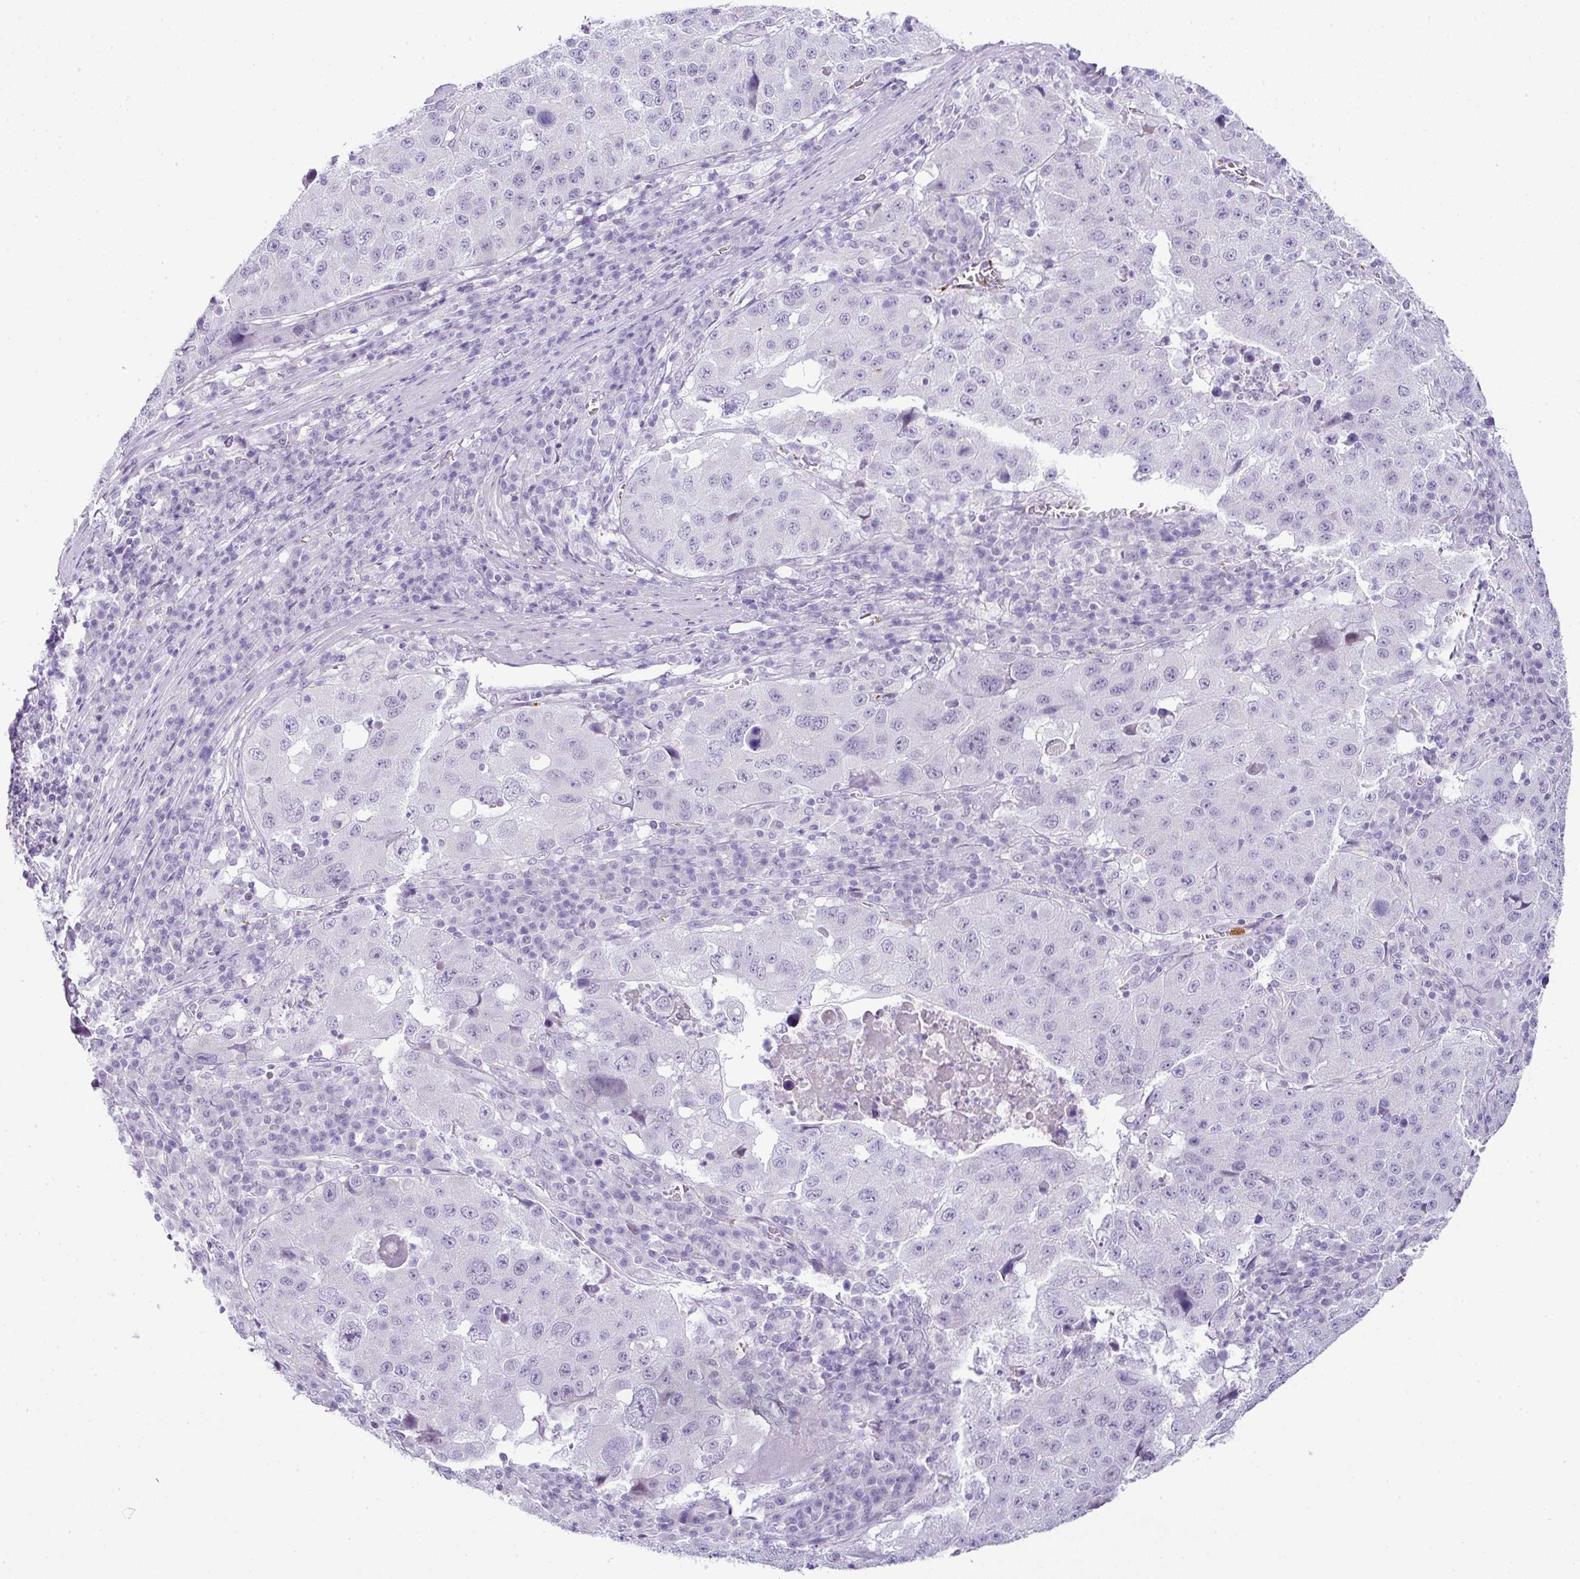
{"staining": {"intensity": "negative", "quantity": "none", "location": "none"}, "tissue": "stomach cancer", "cell_type": "Tumor cells", "image_type": "cancer", "snomed": [{"axis": "morphology", "description": "Adenocarcinoma, NOS"}, {"axis": "topography", "description": "Stomach"}], "caption": "The micrograph displays no significant expression in tumor cells of stomach cancer.", "gene": "CMTM5", "patient": {"sex": "male", "age": 71}}